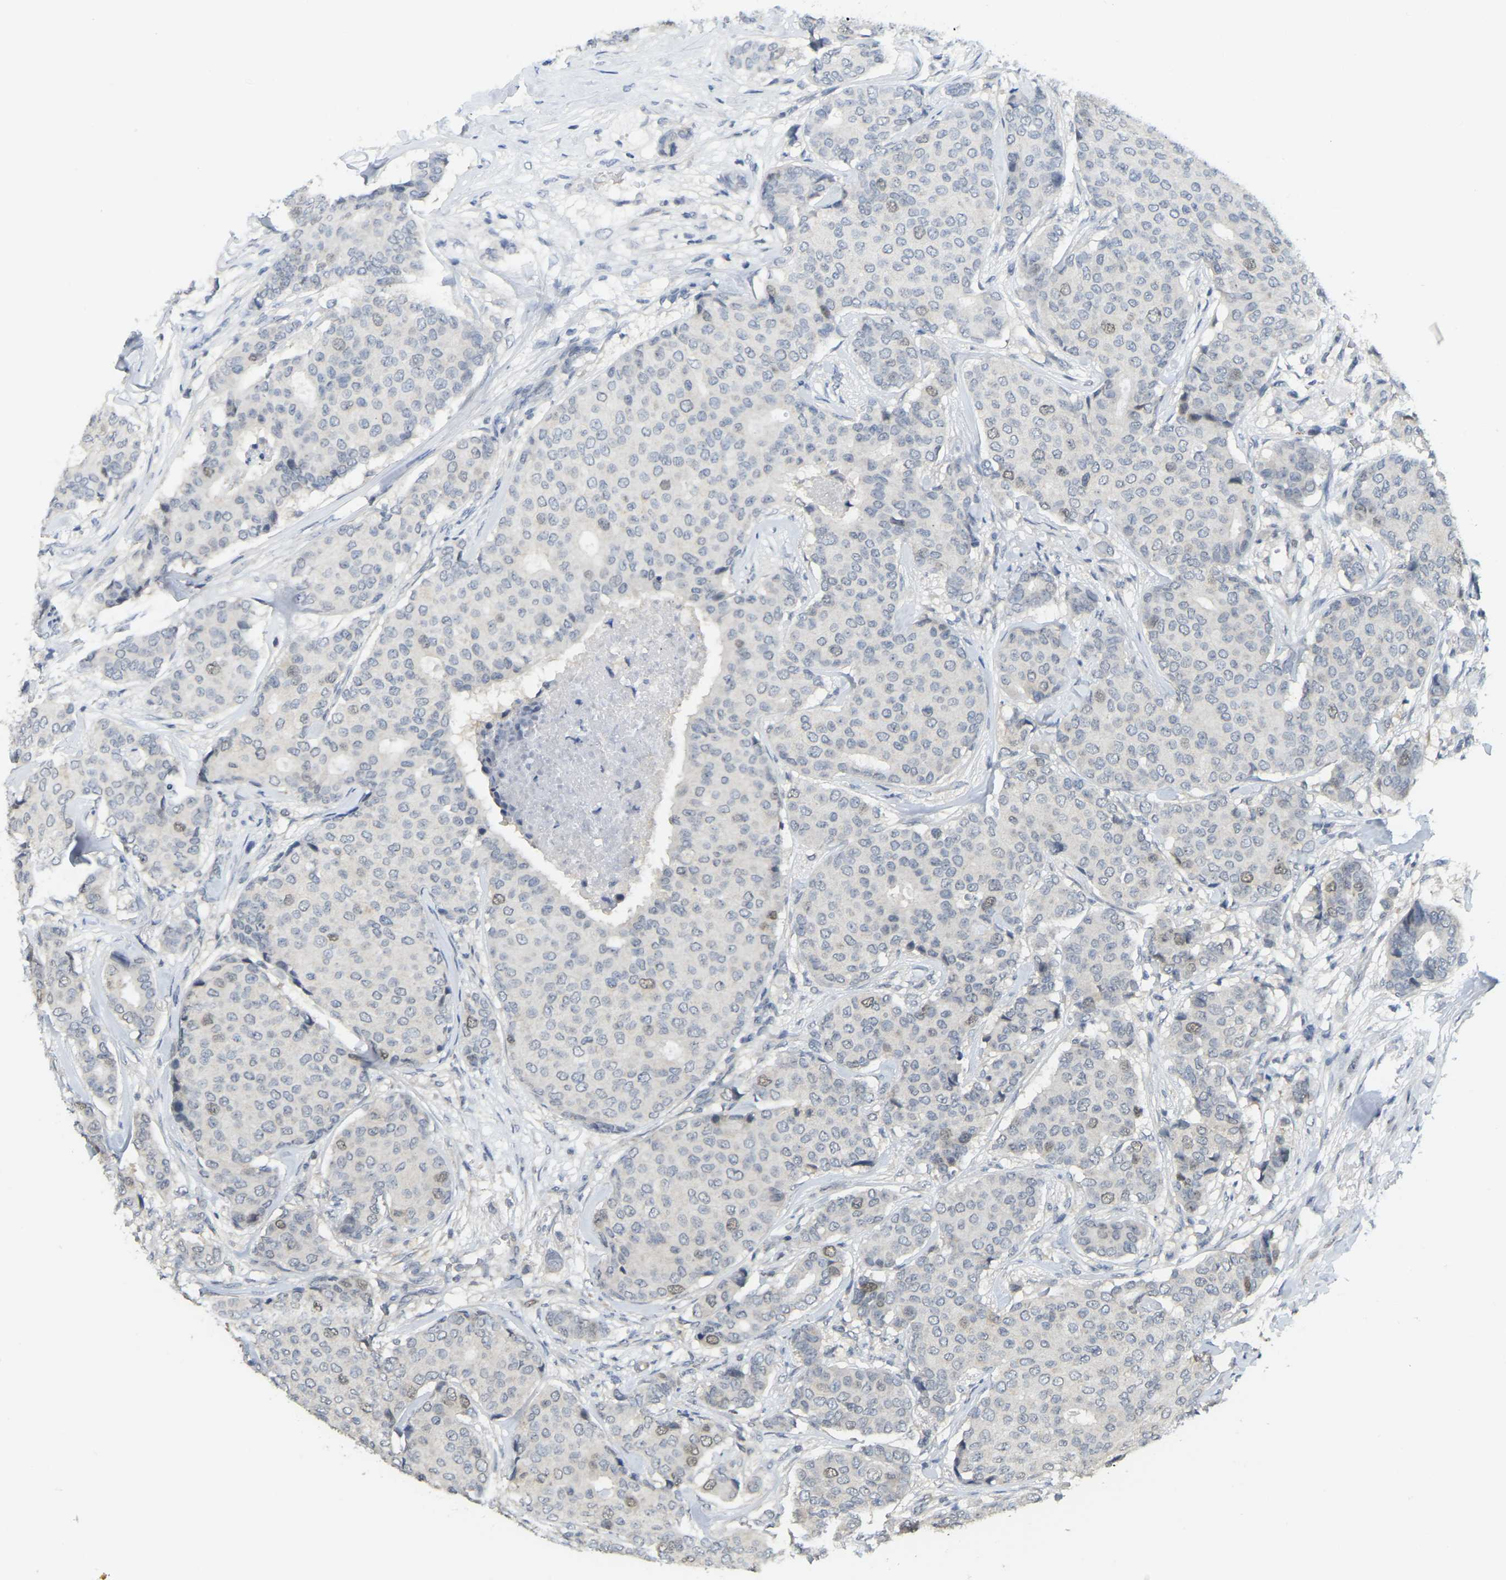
{"staining": {"intensity": "moderate", "quantity": "<25%", "location": "nuclear"}, "tissue": "breast cancer", "cell_type": "Tumor cells", "image_type": "cancer", "snomed": [{"axis": "morphology", "description": "Duct carcinoma"}, {"axis": "topography", "description": "Breast"}], "caption": "High-magnification brightfield microscopy of intraductal carcinoma (breast) stained with DAB (brown) and counterstained with hematoxylin (blue). tumor cells exhibit moderate nuclear positivity is appreciated in approximately<25% of cells.", "gene": "BRF2", "patient": {"sex": "female", "age": 75}}